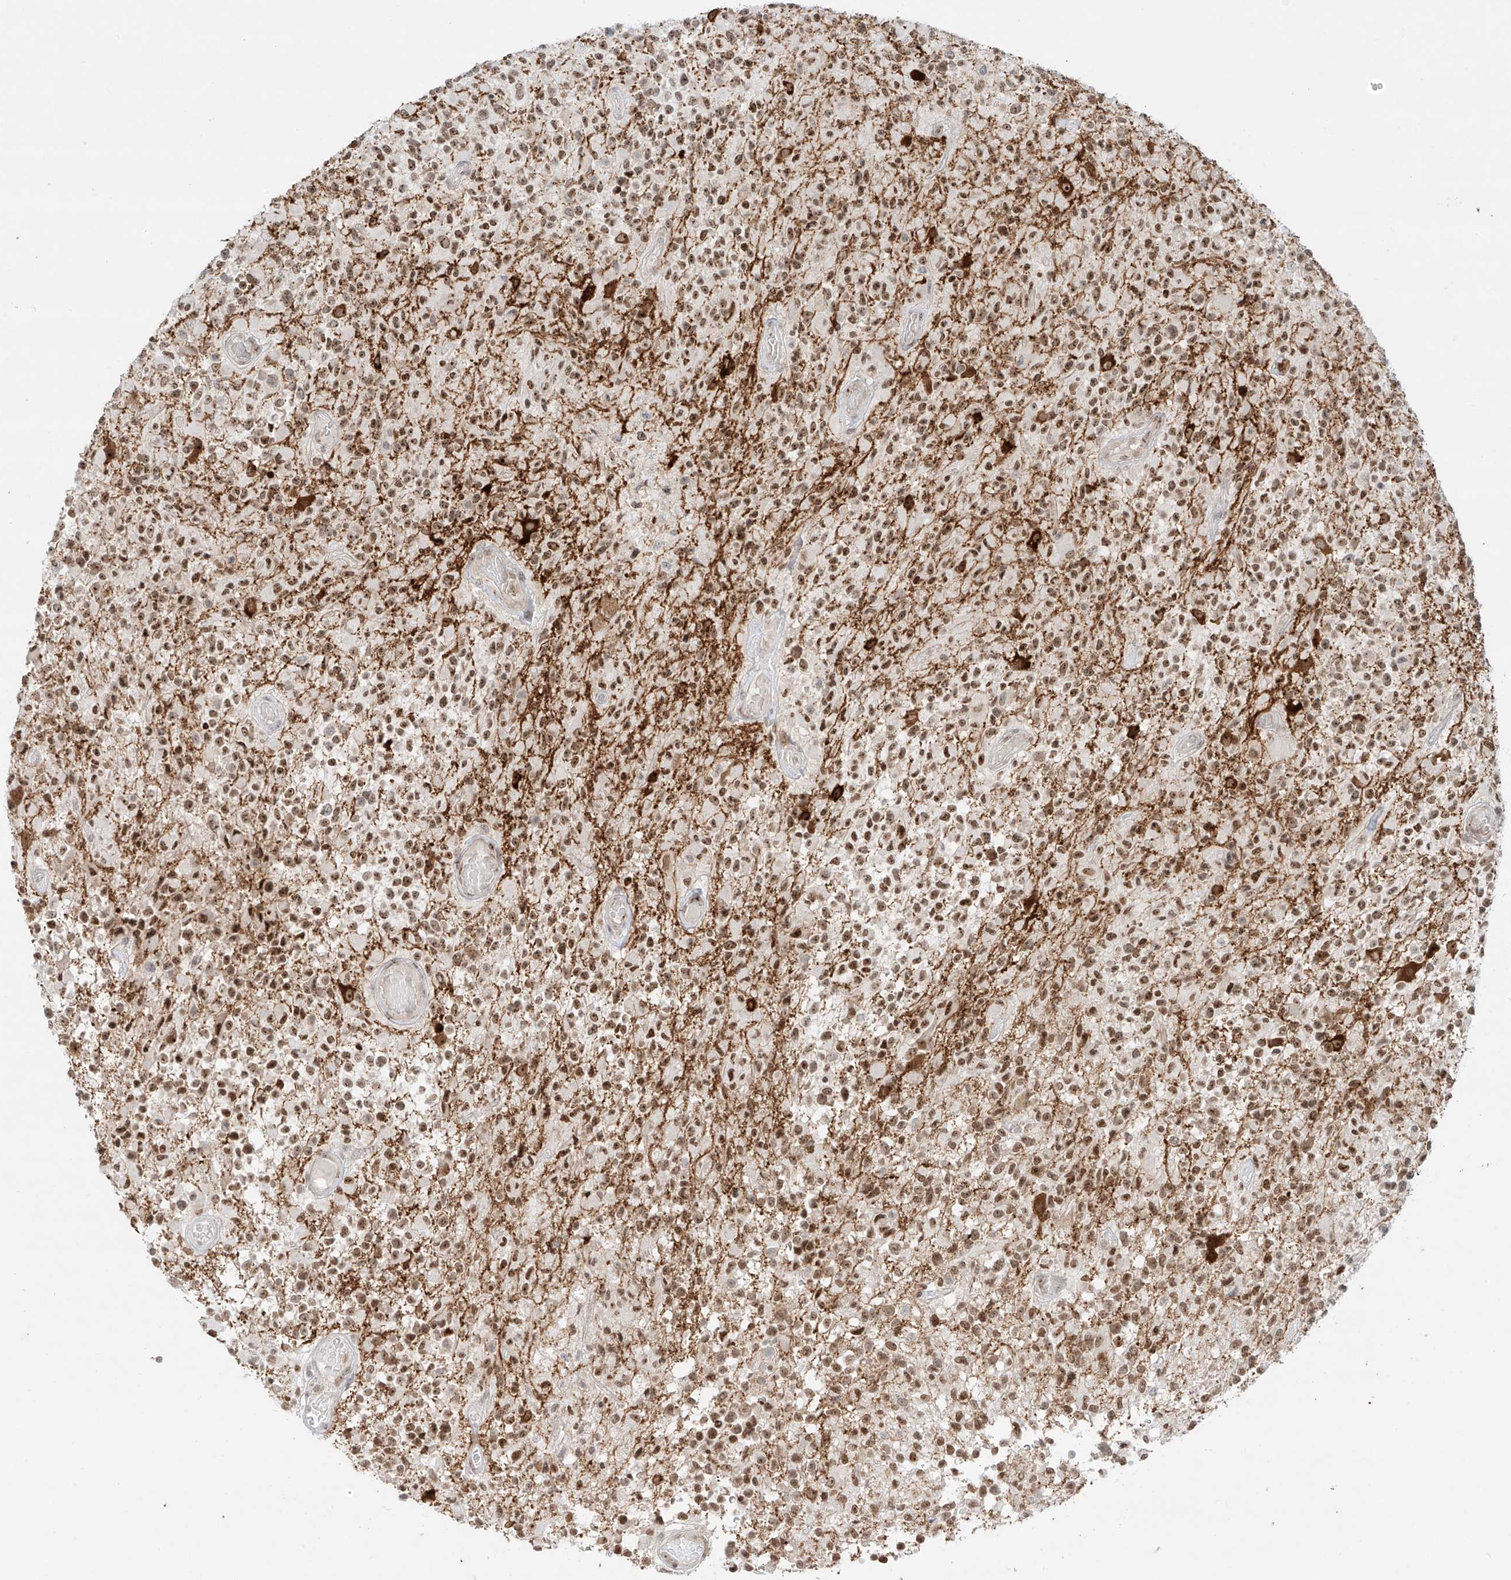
{"staining": {"intensity": "moderate", "quantity": ">75%", "location": "nuclear"}, "tissue": "glioma", "cell_type": "Tumor cells", "image_type": "cancer", "snomed": [{"axis": "morphology", "description": "Glioma, malignant, High grade"}, {"axis": "morphology", "description": "Glioblastoma, NOS"}, {"axis": "topography", "description": "Brain"}], "caption": "IHC histopathology image of neoplastic tissue: high-grade glioma (malignant) stained using IHC shows medium levels of moderate protein expression localized specifically in the nuclear of tumor cells, appearing as a nuclear brown color.", "gene": "ZNF512", "patient": {"sex": "male", "age": 60}}